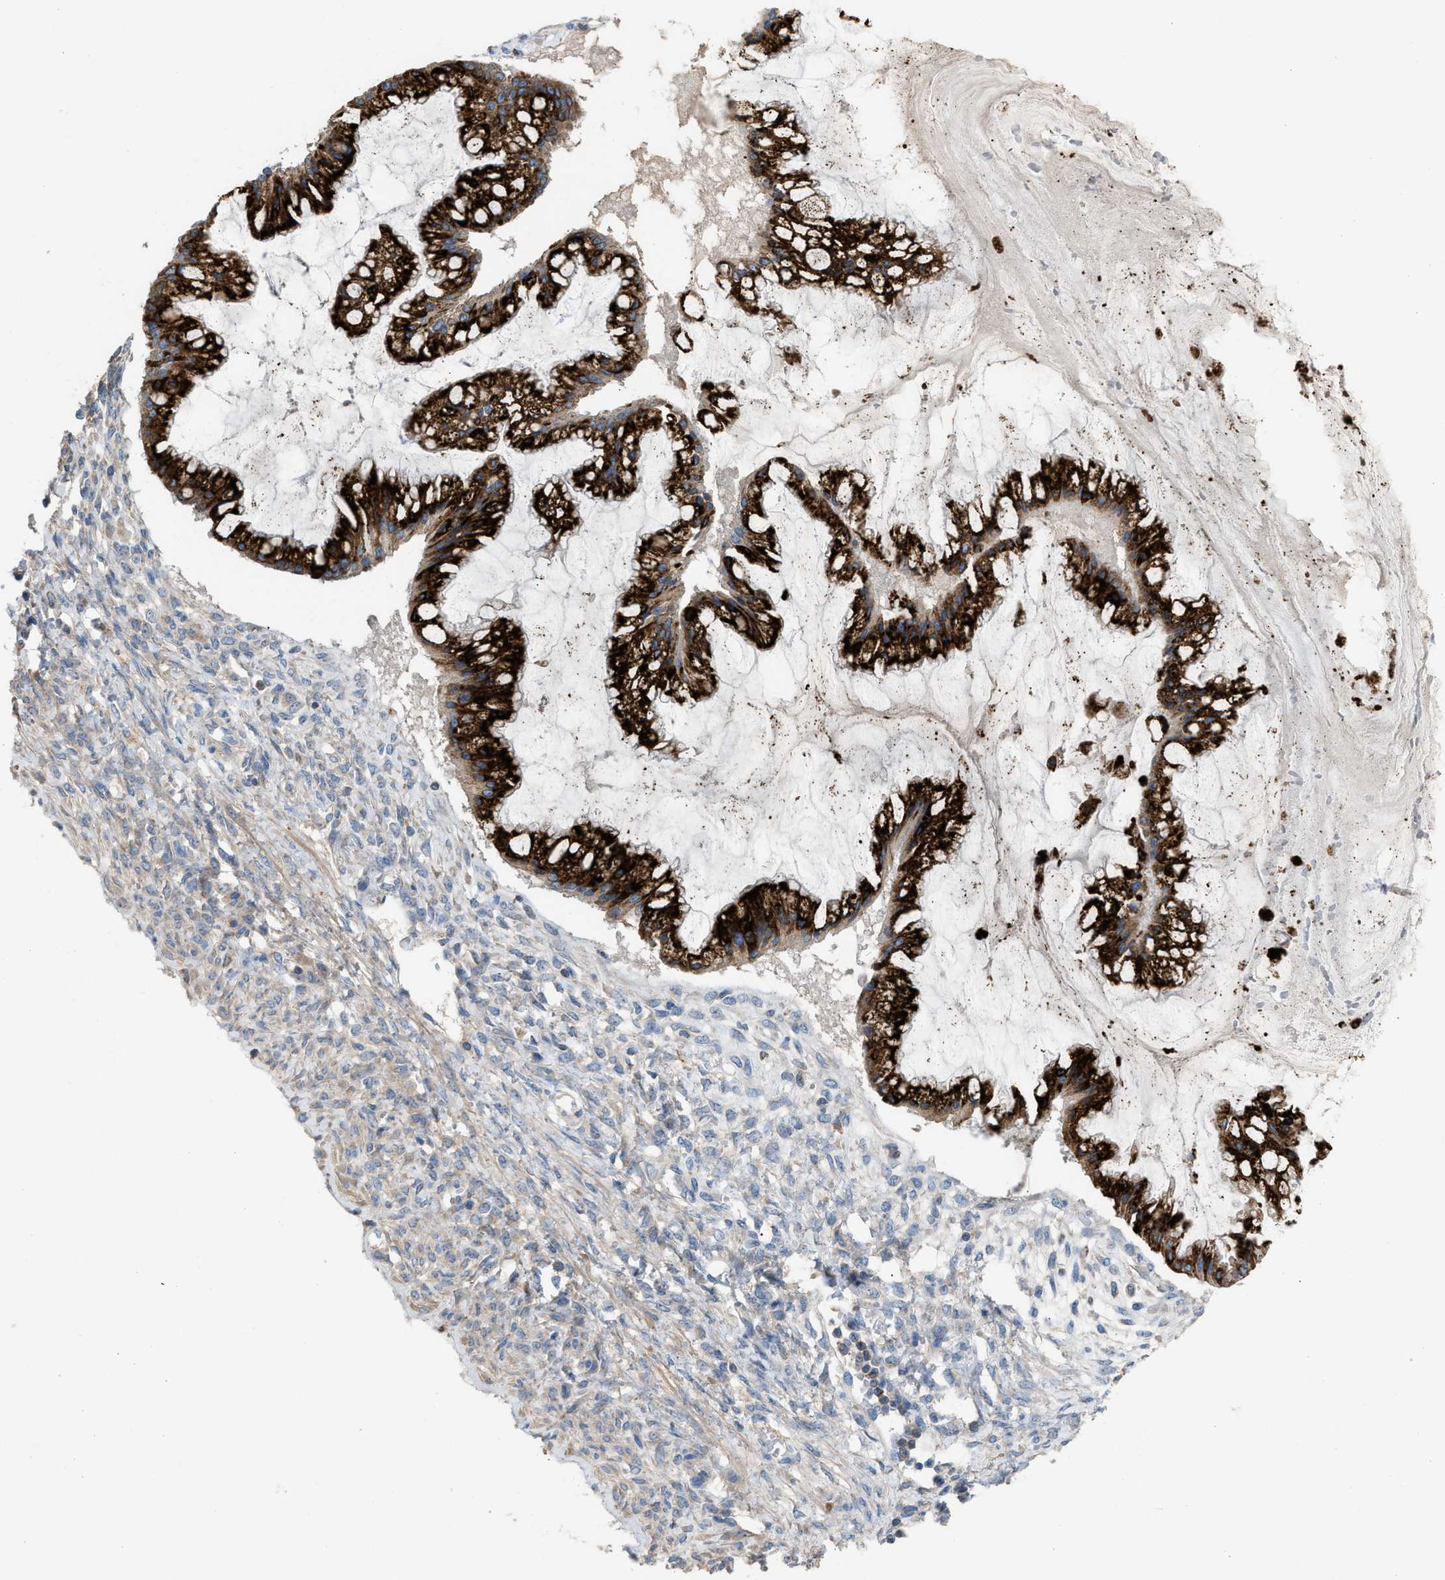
{"staining": {"intensity": "strong", "quantity": ">75%", "location": "cytoplasmic/membranous"}, "tissue": "ovarian cancer", "cell_type": "Tumor cells", "image_type": "cancer", "snomed": [{"axis": "morphology", "description": "Cystadenocarcinoma, mucinous, NOS"}, {"axis": "topography", "description": "Ovary"}], "caption": "About >75% of tumor cells in ovarian mucinous cystadenocarcinoma show strong cytoplasmic/membranous protein expression as visualized by brown immunohistochemical staining.", "gene": "AOAH", "patient": {"sex": "female", "age": 73}}